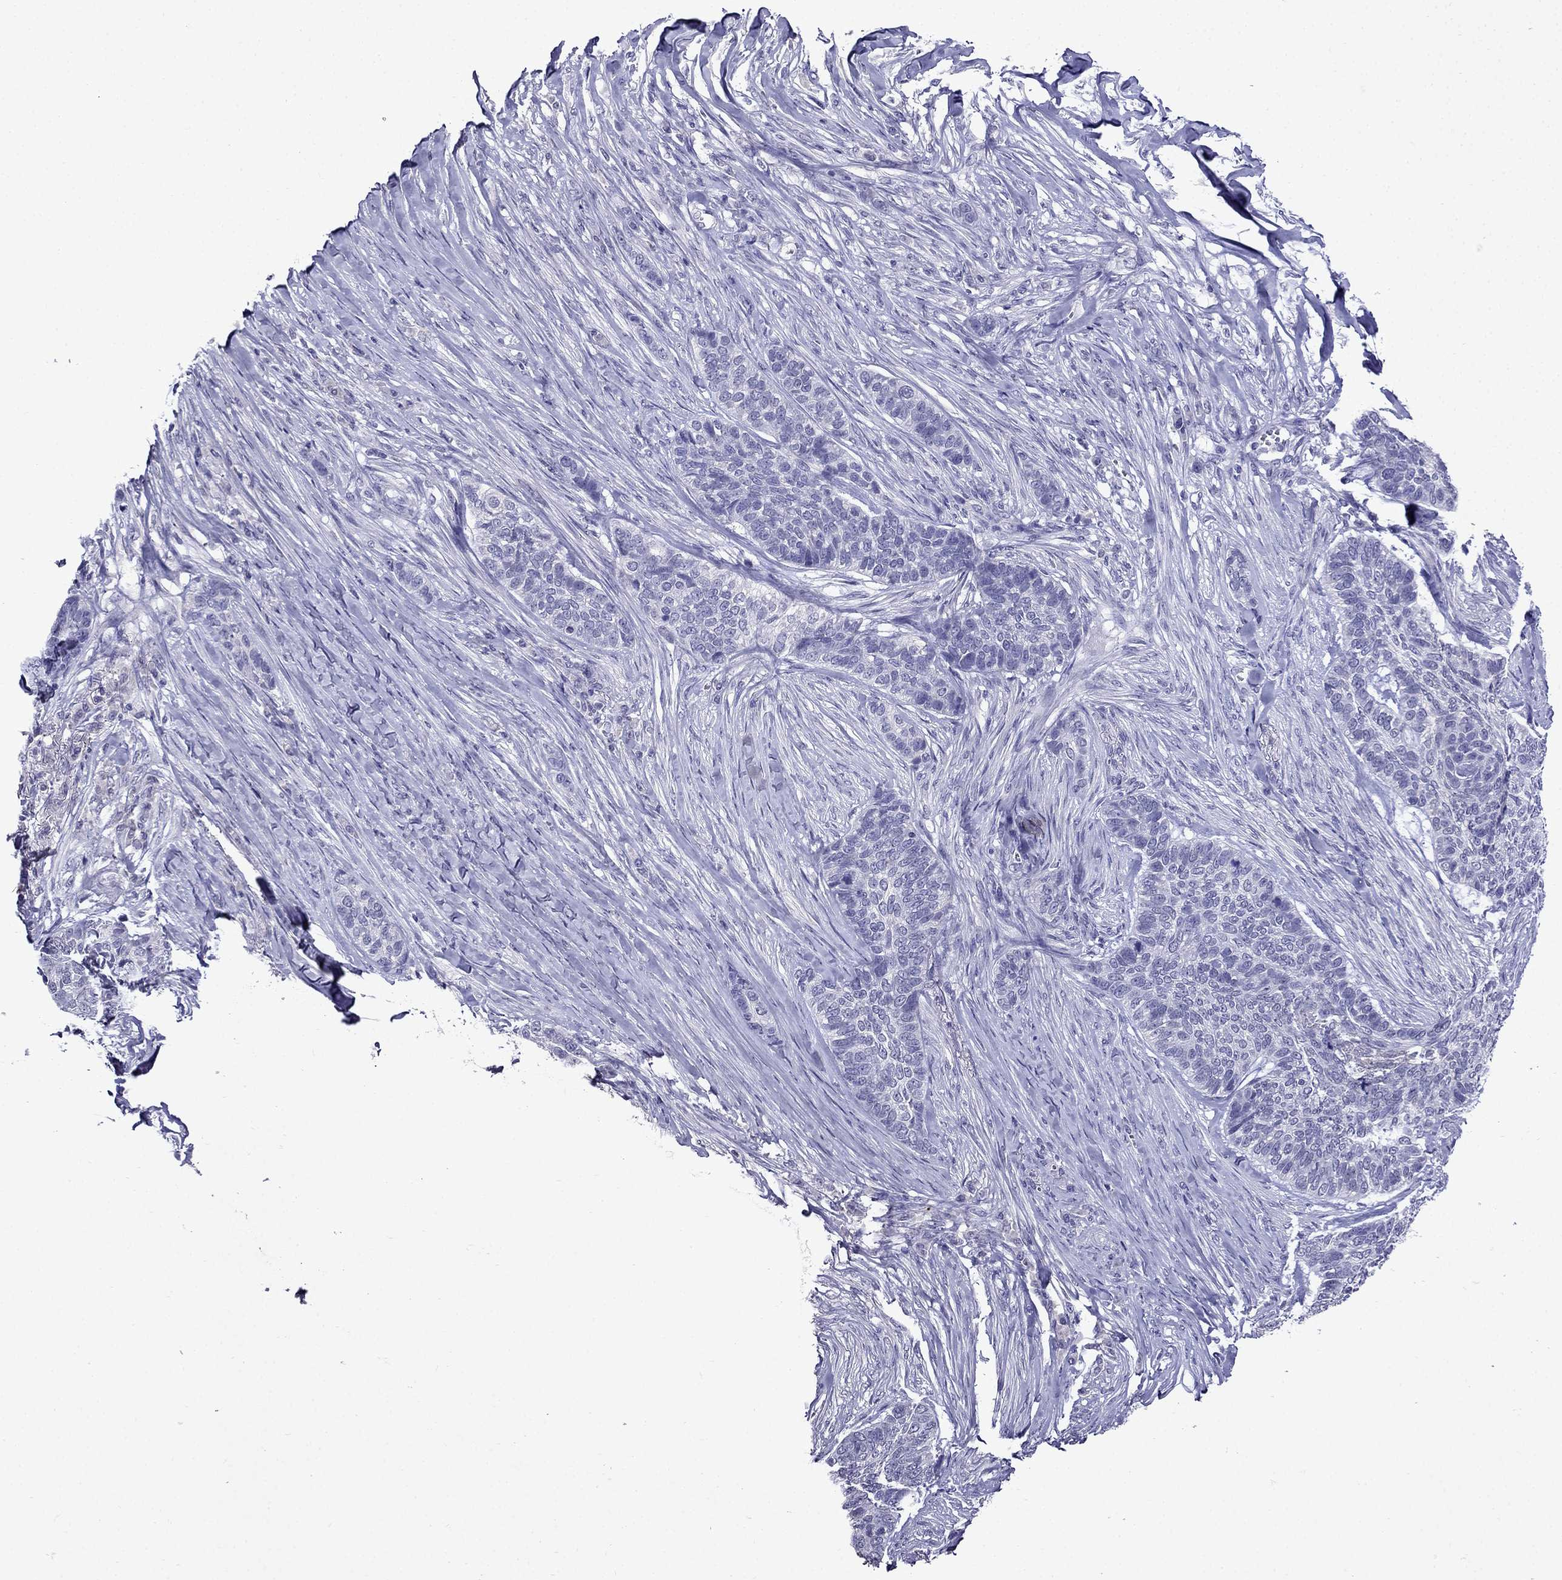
{"staining": {"intensity": "negative", "quantity": "none", "location": "none"}, "tissue": "skin cancer", "cell_type": "Tumor cells", "image_type": "cancer", "snomed": [{"axis": "morphology", "description": "Basal cell carcinoma"}, {"axis": "topography", "description": "Skin"}], "caption": "Tumor cells show no significant protein positivity in skin basal cell carcinoma. (DAB immunohistochemistry visualized using brightfield microscopy, high magnification).", "gene": "DNAH17", "patient": {"sex": "female", "age": 69}}